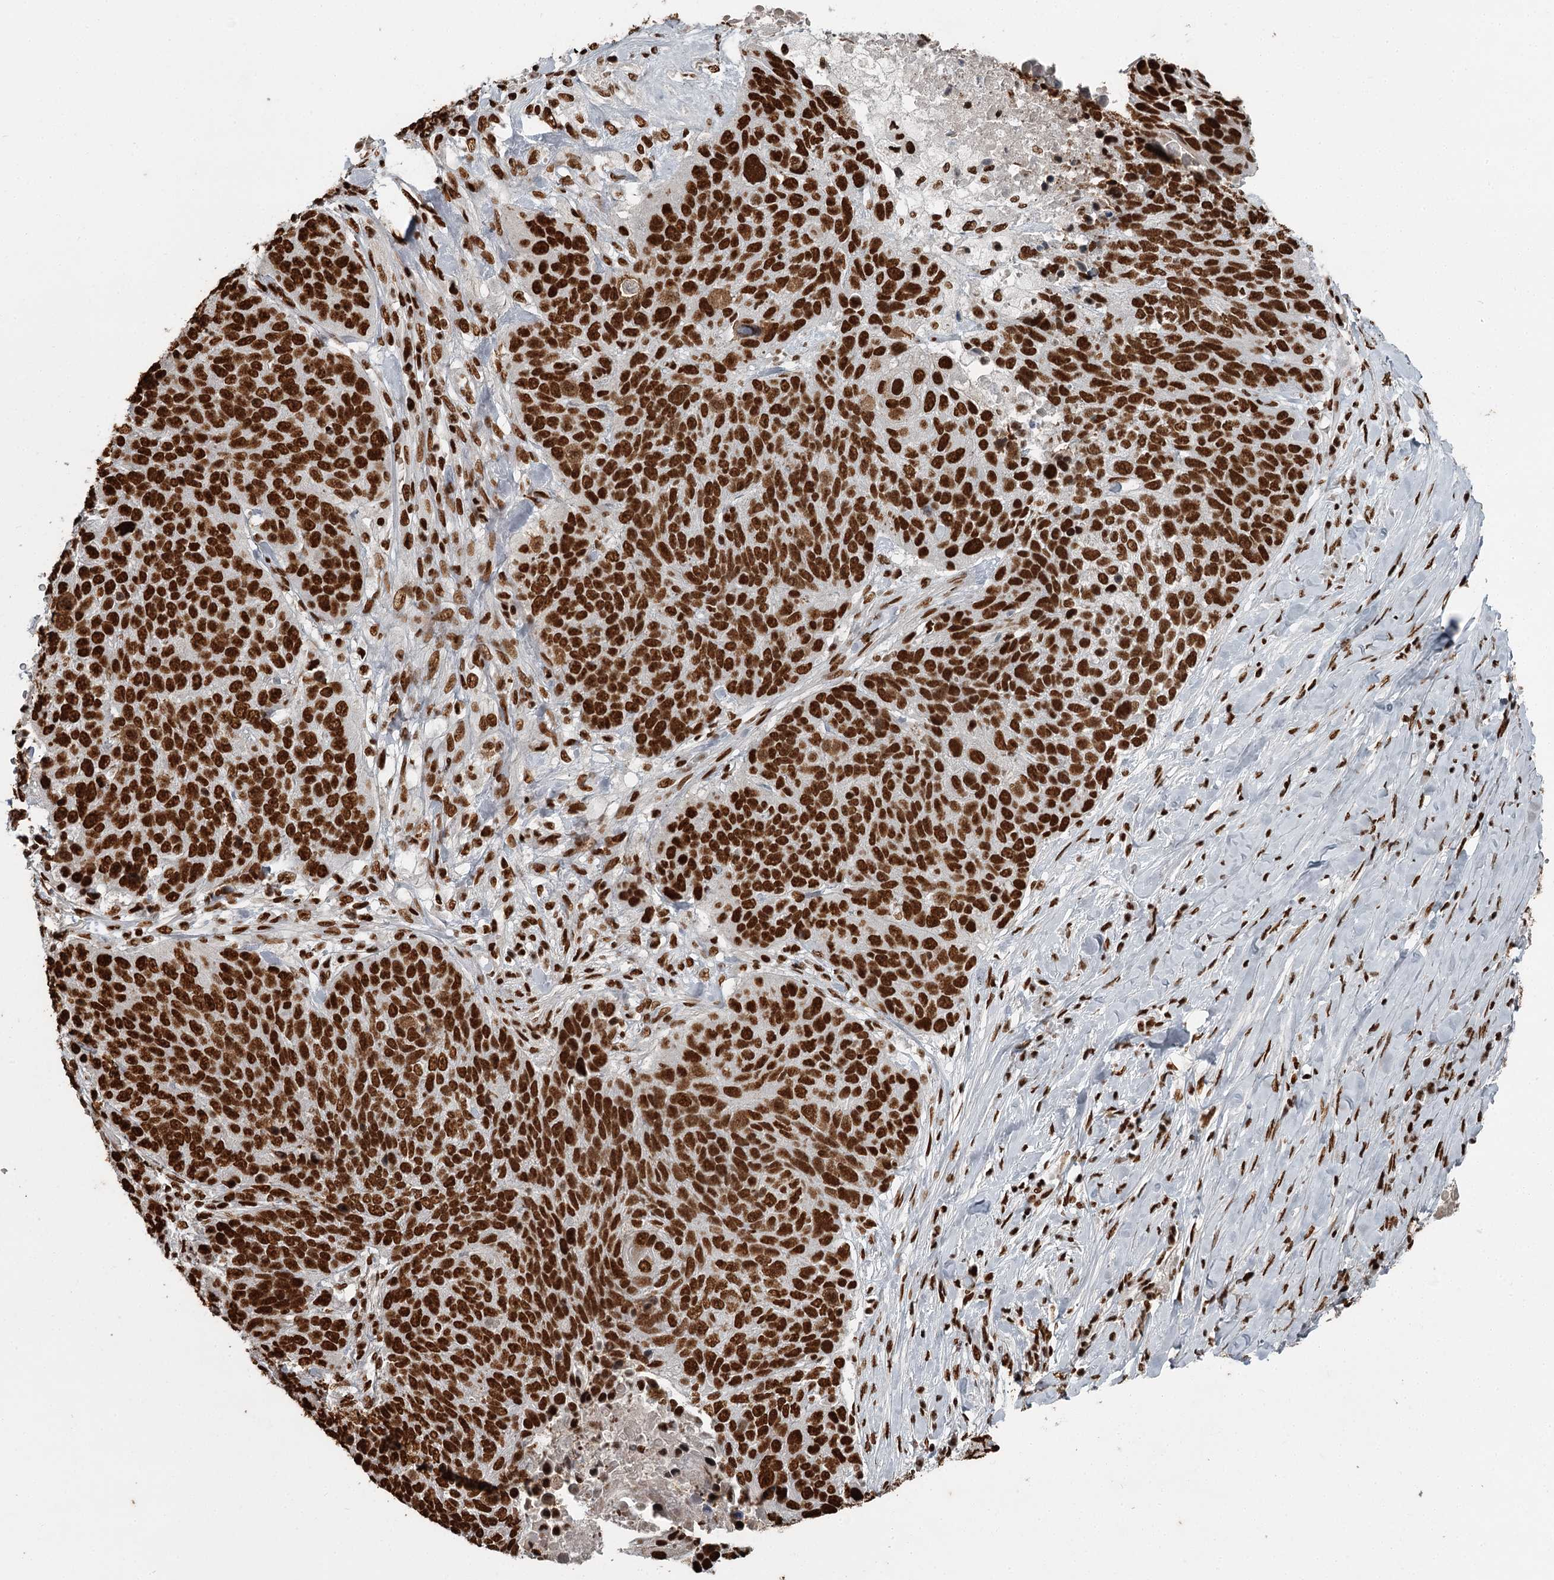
{"staining": {"intensity": "strong", "quantity": ">75%", "location": "nuclear"}, "tissue": "lung cancer", "cell_type": "Tumor cells", "image_type": "cancer", "snomed": [{"axis": "morphology", "description": "Normal tissue, NOS"}, {"axis": "morphology", "description": "Squamous cell carcinoma, NOS"}, {"axis": "topography", "description": "Lymph node"}, {"axis": "topography", "description": "Lung"}], "caption": "Immunohistochemistry (IHC) (DAB (3,3'-diaminobenzidine)) staining of human lung squamous cell carcinoma displays strong nuclear protein expression in about >75% of tumor cells.", "gene": "RBBP7", "patient": {"sex": "male", "age": 66}}